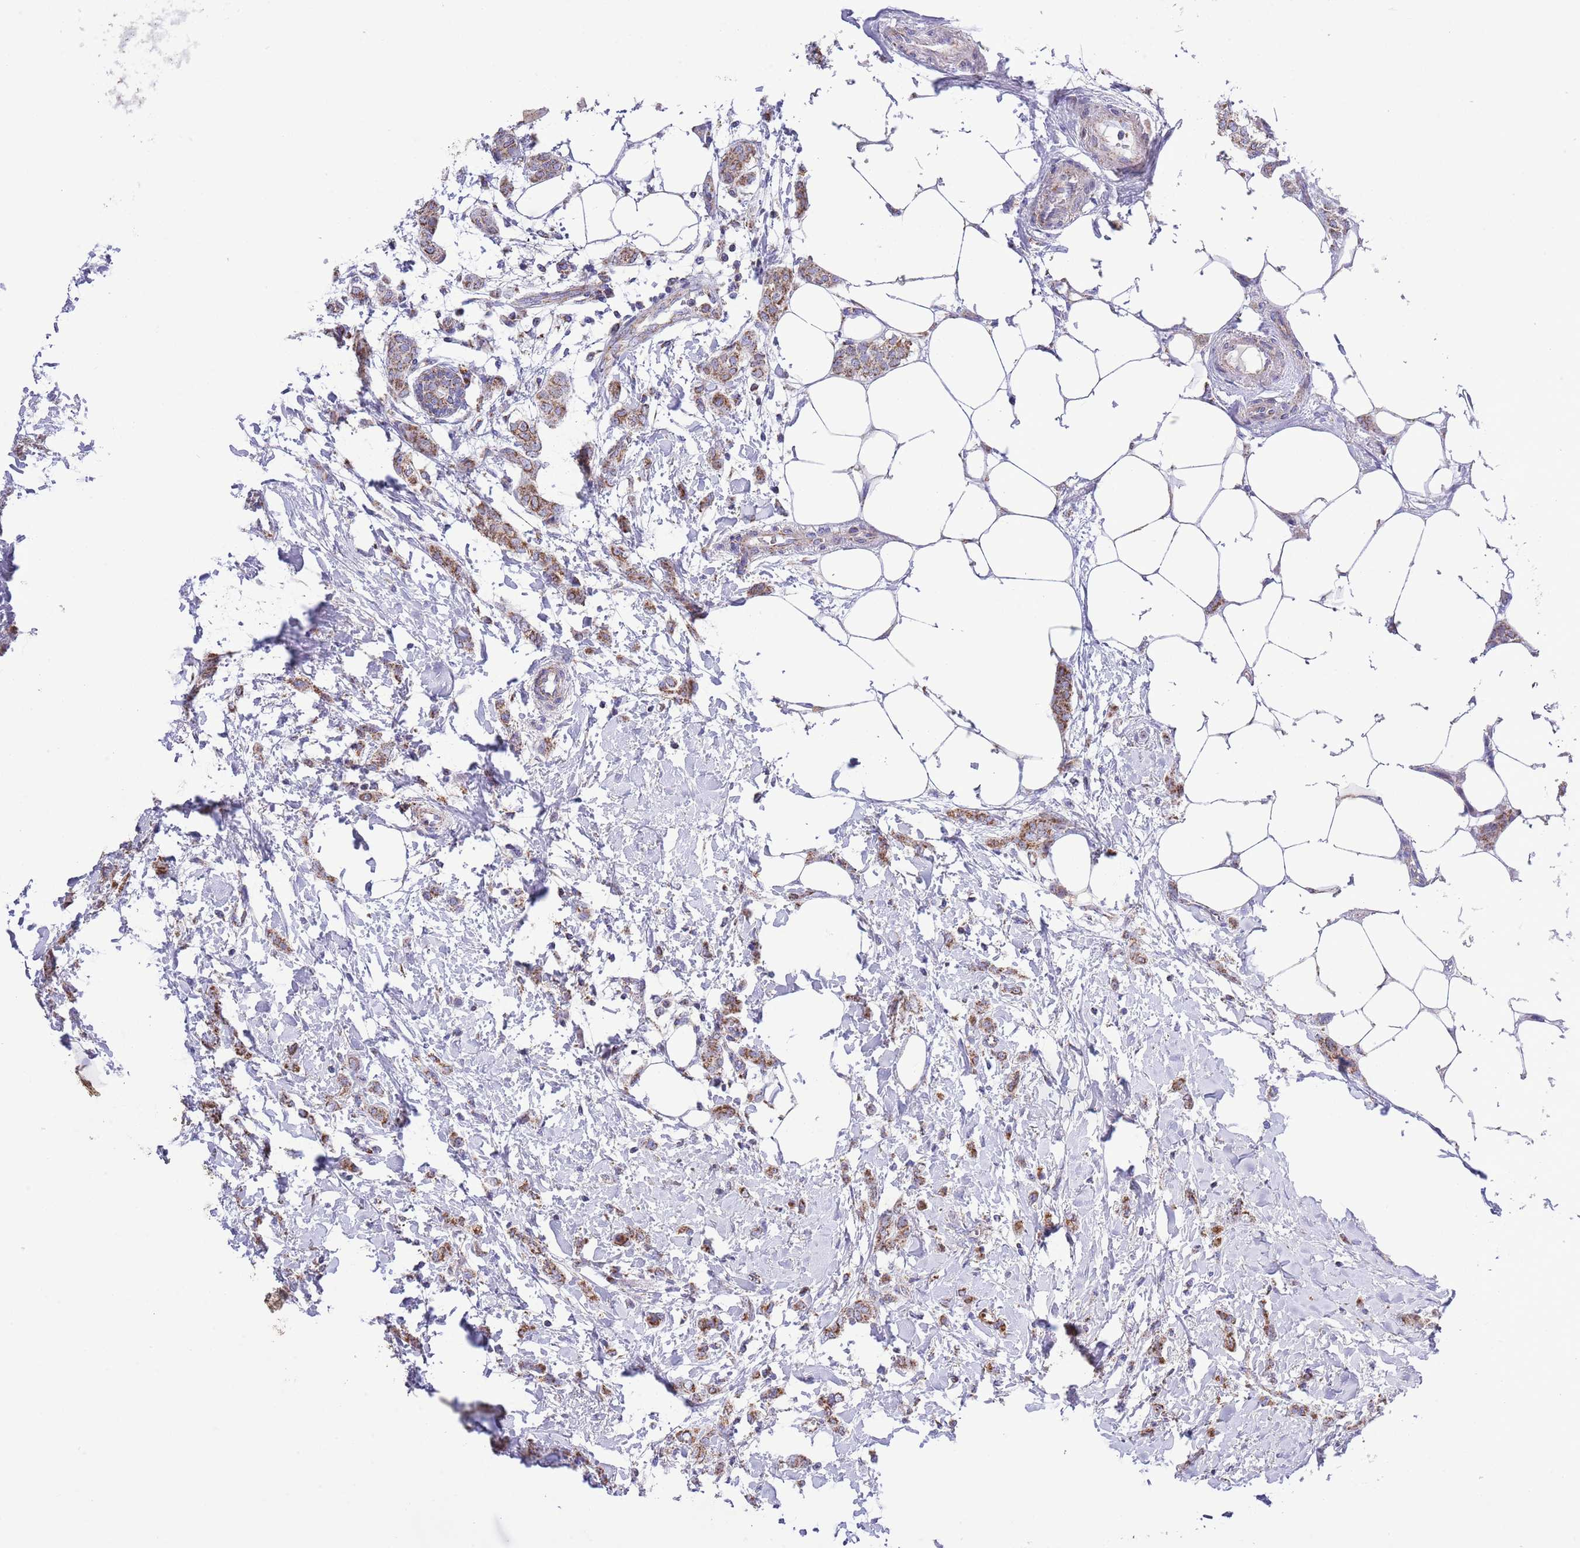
{"staining": {"intensity": "moderate", "quantity": ">75%", "location": "cytoplasmic/membranous"}, "tissue": "breast cancer", "cell_type": "Tumor cells", "image_type": "cancer", "snomed": [{"axis": "morphology", "description": "Duct carcinoma"}, {"axis": "topography", "description": "Breast"}], "caption": "This photomicrograph demonstrates IHC staining of human breast cancer, with medium moderate cytoplasmic/membranous expression in about >75% of tumor cells.", "gene": "TEKTIP1", "patient": {"sex": "female", "age": 72}}